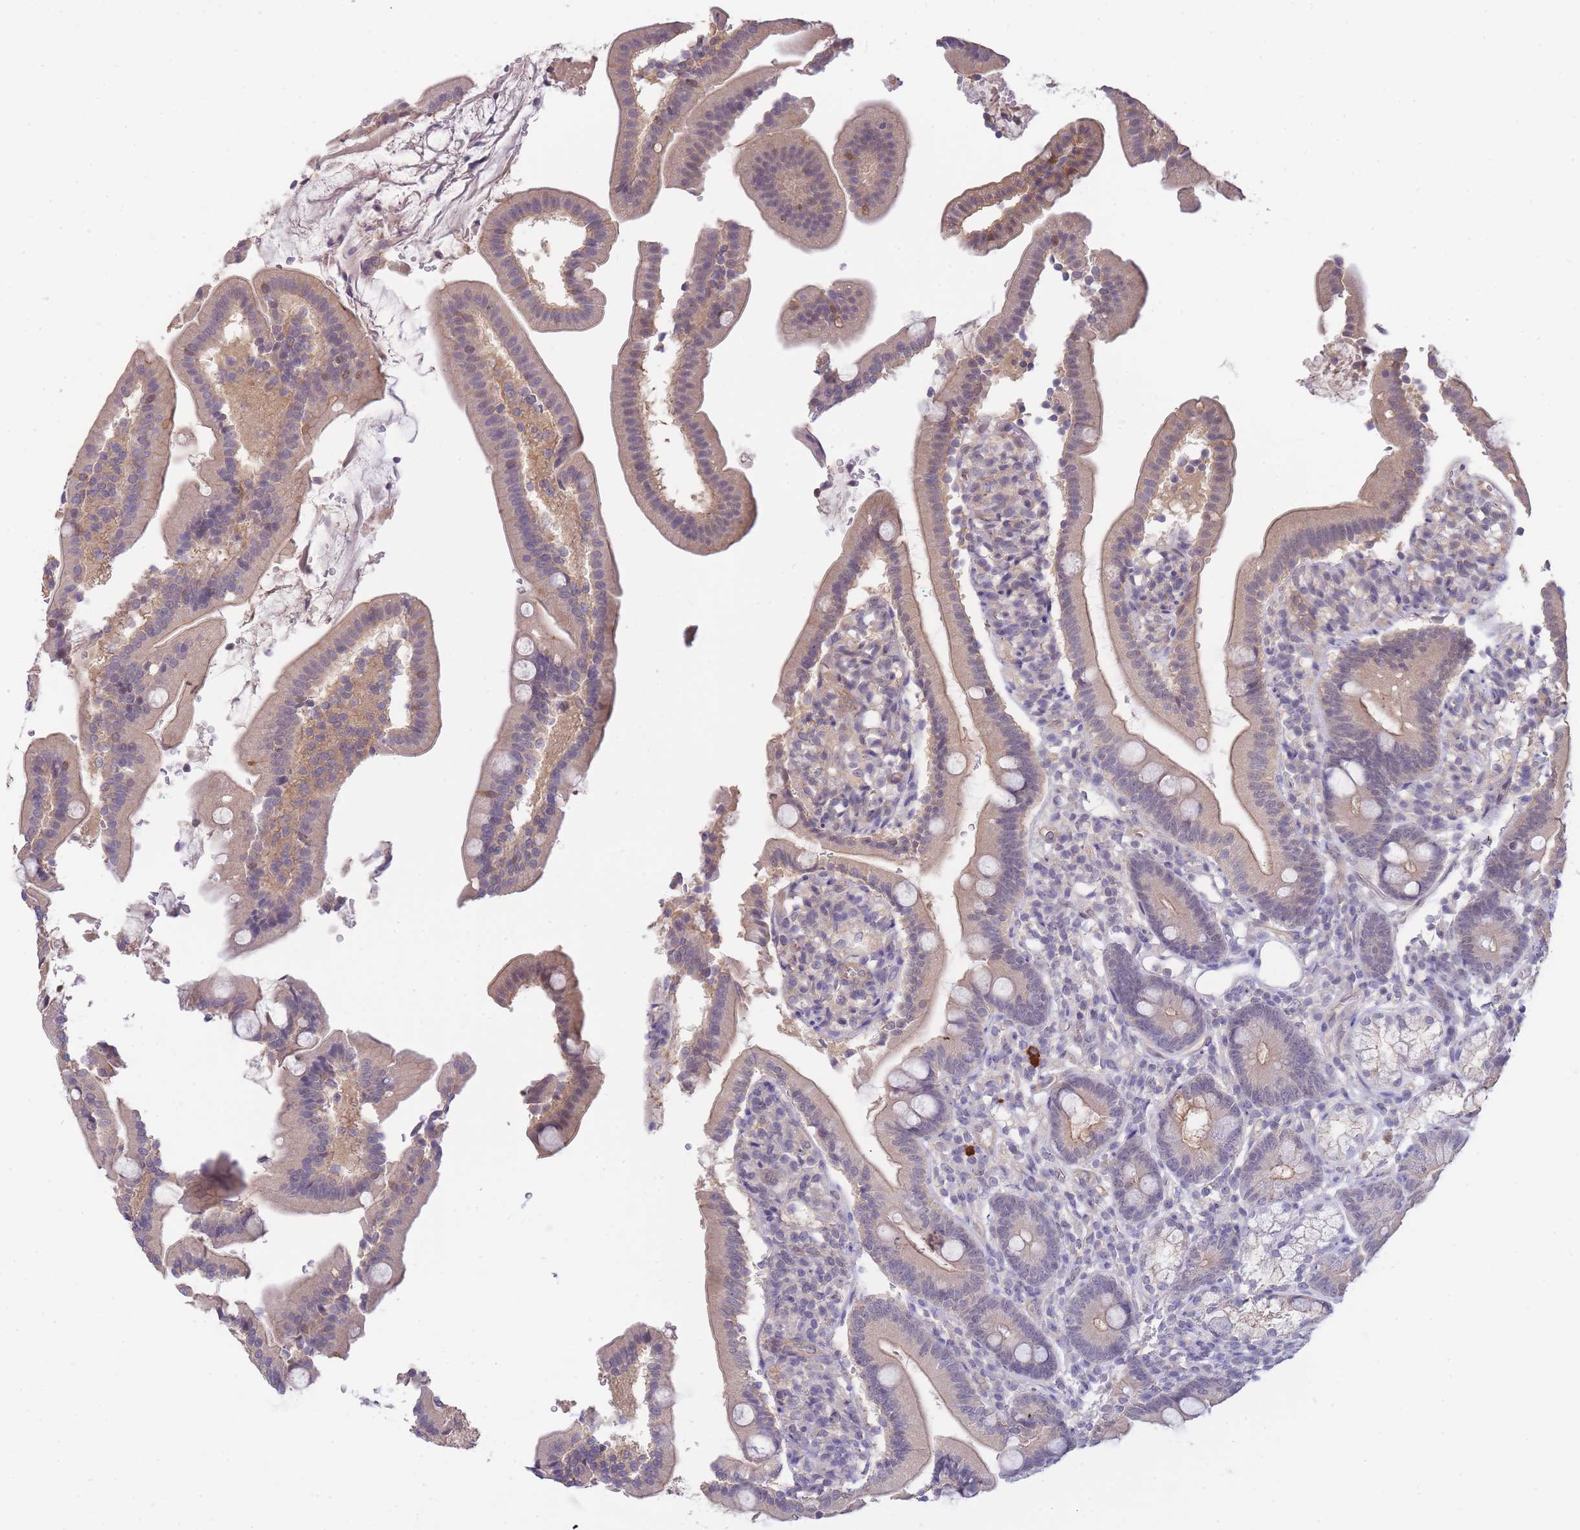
{"staining": {"intensity": "weak", "quantity": ">75%", "location": "cytoplasmic/membranous"}, "tissue": "duodenum", "cell_type": "Glandular cells", "image_type": "normal", "snomed": [{"axis": "morphology", "description": "Normal tissue, NOS"}, {"axis": "topography", "description": "Duodenum"}], "caption": "Immunohistochemistry (IHC) histopathology image of normal duodenum stained for a protein (brown), which shows low levels of weak cytoplasmic/membranous positivity in about >75% of glandular cells.", "gene": "SMC6", "patient": {"sex": "female", "age": 67}}